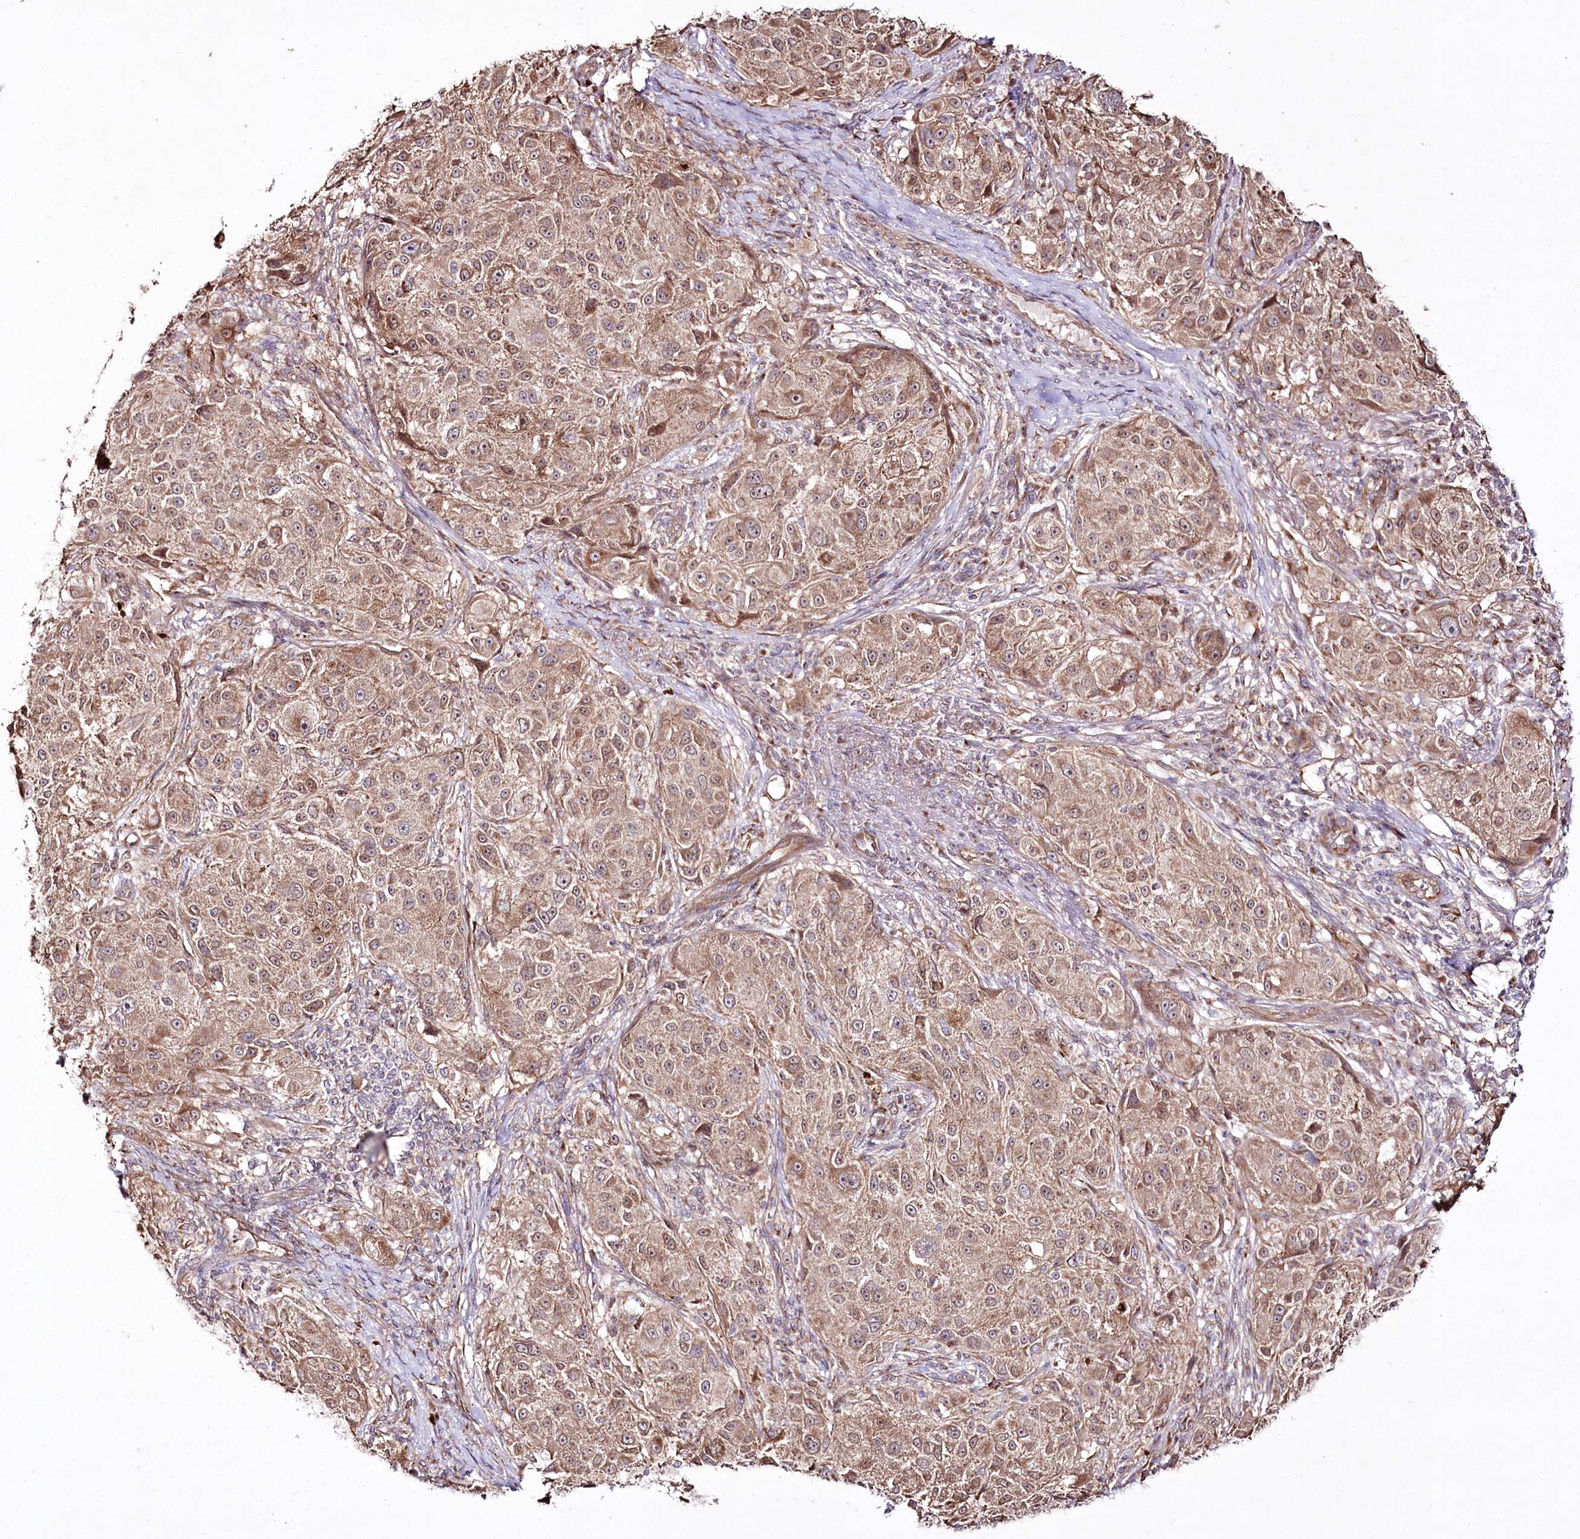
{"staining": {"intensity": "moderate", "quantity": ">75%", "location": "cytoplasmic/membranous"}, "tissue": "melanoma", "cell_type": "Tumor cells", "image_type": "cancer", "snomed": [{"axis": "morphology", "description": "Necrosis, NOS"}, {"axis": "morphology", "description": "Malignant melanoma, NOS"}, {"axis": "topography", "description": "Skin"}], "caption": "Tumor cells demonstrate medium levels of moderate cytoplasmic/membranous positivity in approximately >75% of cells in human melanoma. (DAB (3,3'-diaminobenzidine) IHC with brightfield microscopy, high magnification).", "gene": "REXO2", "patient": {"sex": "female", "age": 87}}